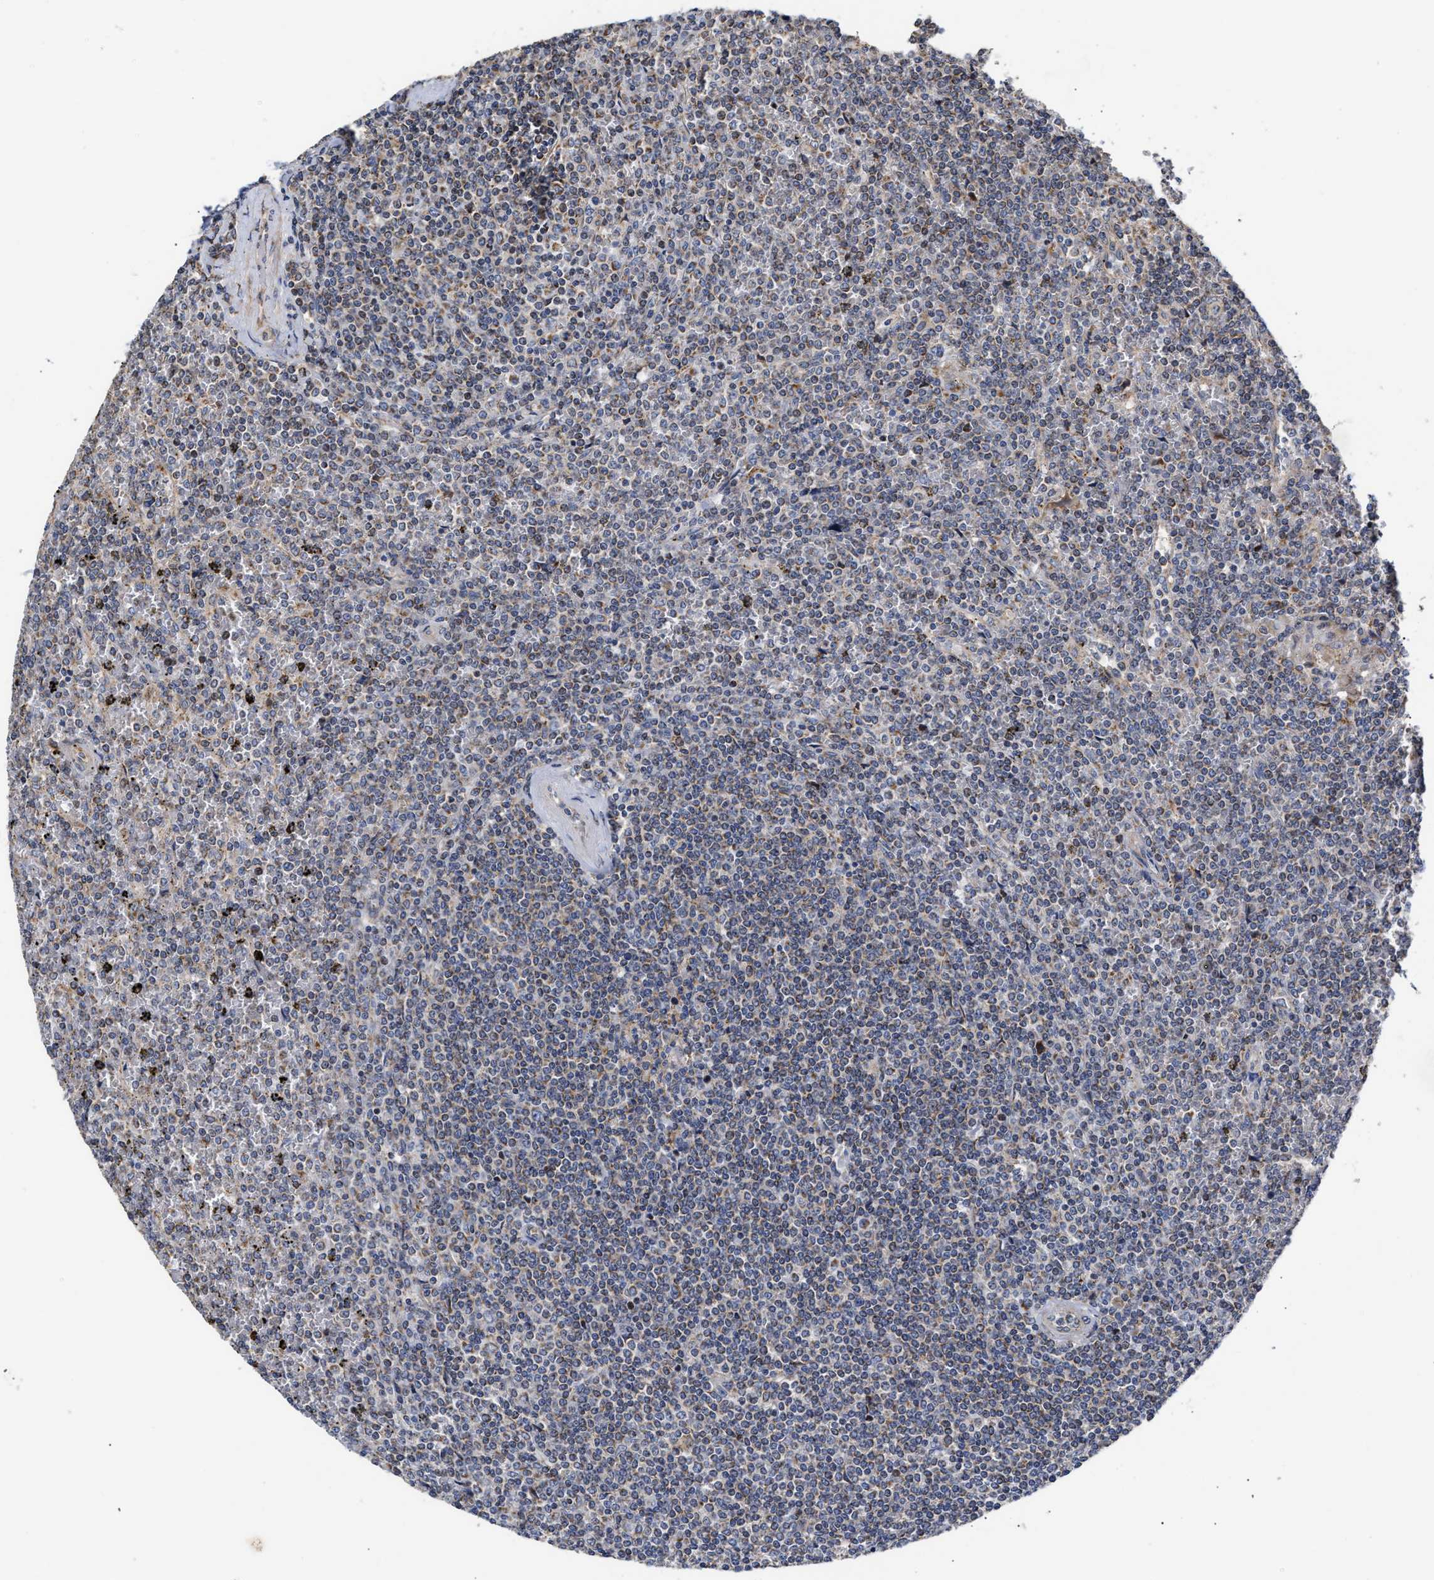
{"staining": {"intensity": "moderate", "quantity": "<25%", "location": "cytoplasmic/membranous"}, "tissue": "lymphoma", "cell_type": "Tumor cells", "image_type": "cancer", "snomed": [{"axis": "morphology", "description": "Malignant lymphoma, non-Hodgkin's type, Low grade"}, {"axis": "topography", "description": "Spleen"}], "caption": "Low-grade malignant lymphoma, non-Hodgkin's type stained with immunohistochemistry exhibits moderate cytoplasmic/membranous positivity in about <25% of tumor cells. (Brightfield microscopy of DAB IHC at high magnification).", "gene": "MALSU1", "patient": {"sex": "female", "age": 19}}